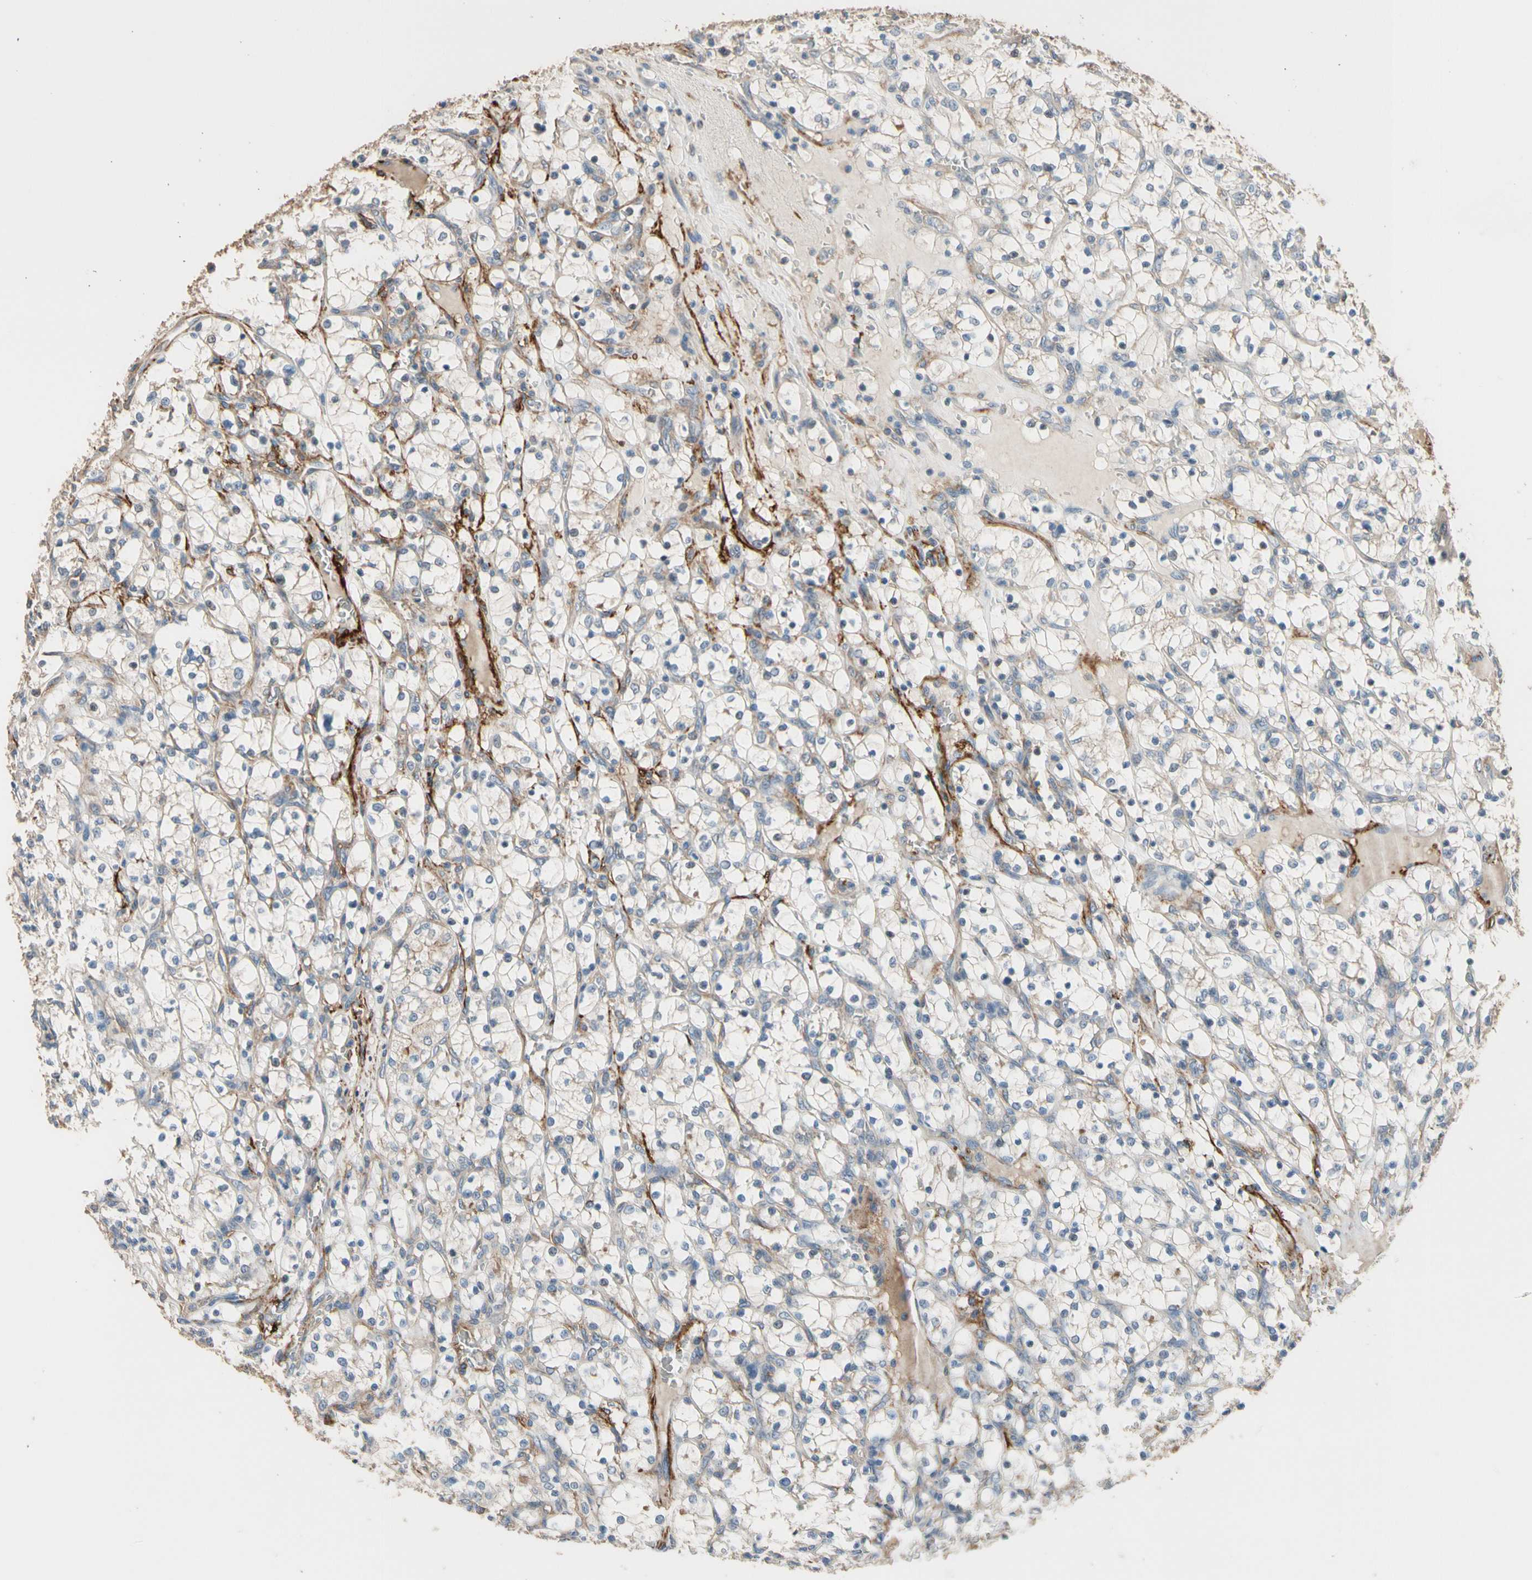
{"staining": {"intensity": "weak", "quantity": "<25%", "location": "cytoplasmic/membranous"}, "tissue": "renal cancer", "cell_type": "Tumor cells", "image_type": "cancer", "snomed": [{"axis": "morphology", "description": "Adenocarcinoma, NOS"}, {"axis": "topography", "description": "Kidney"}], "caption": "The micrograph shows no staining of tumor cells in renal adenocarcinoma.", "gene": "SUSD2", "patient": {"sex": "female", "age": 69}}